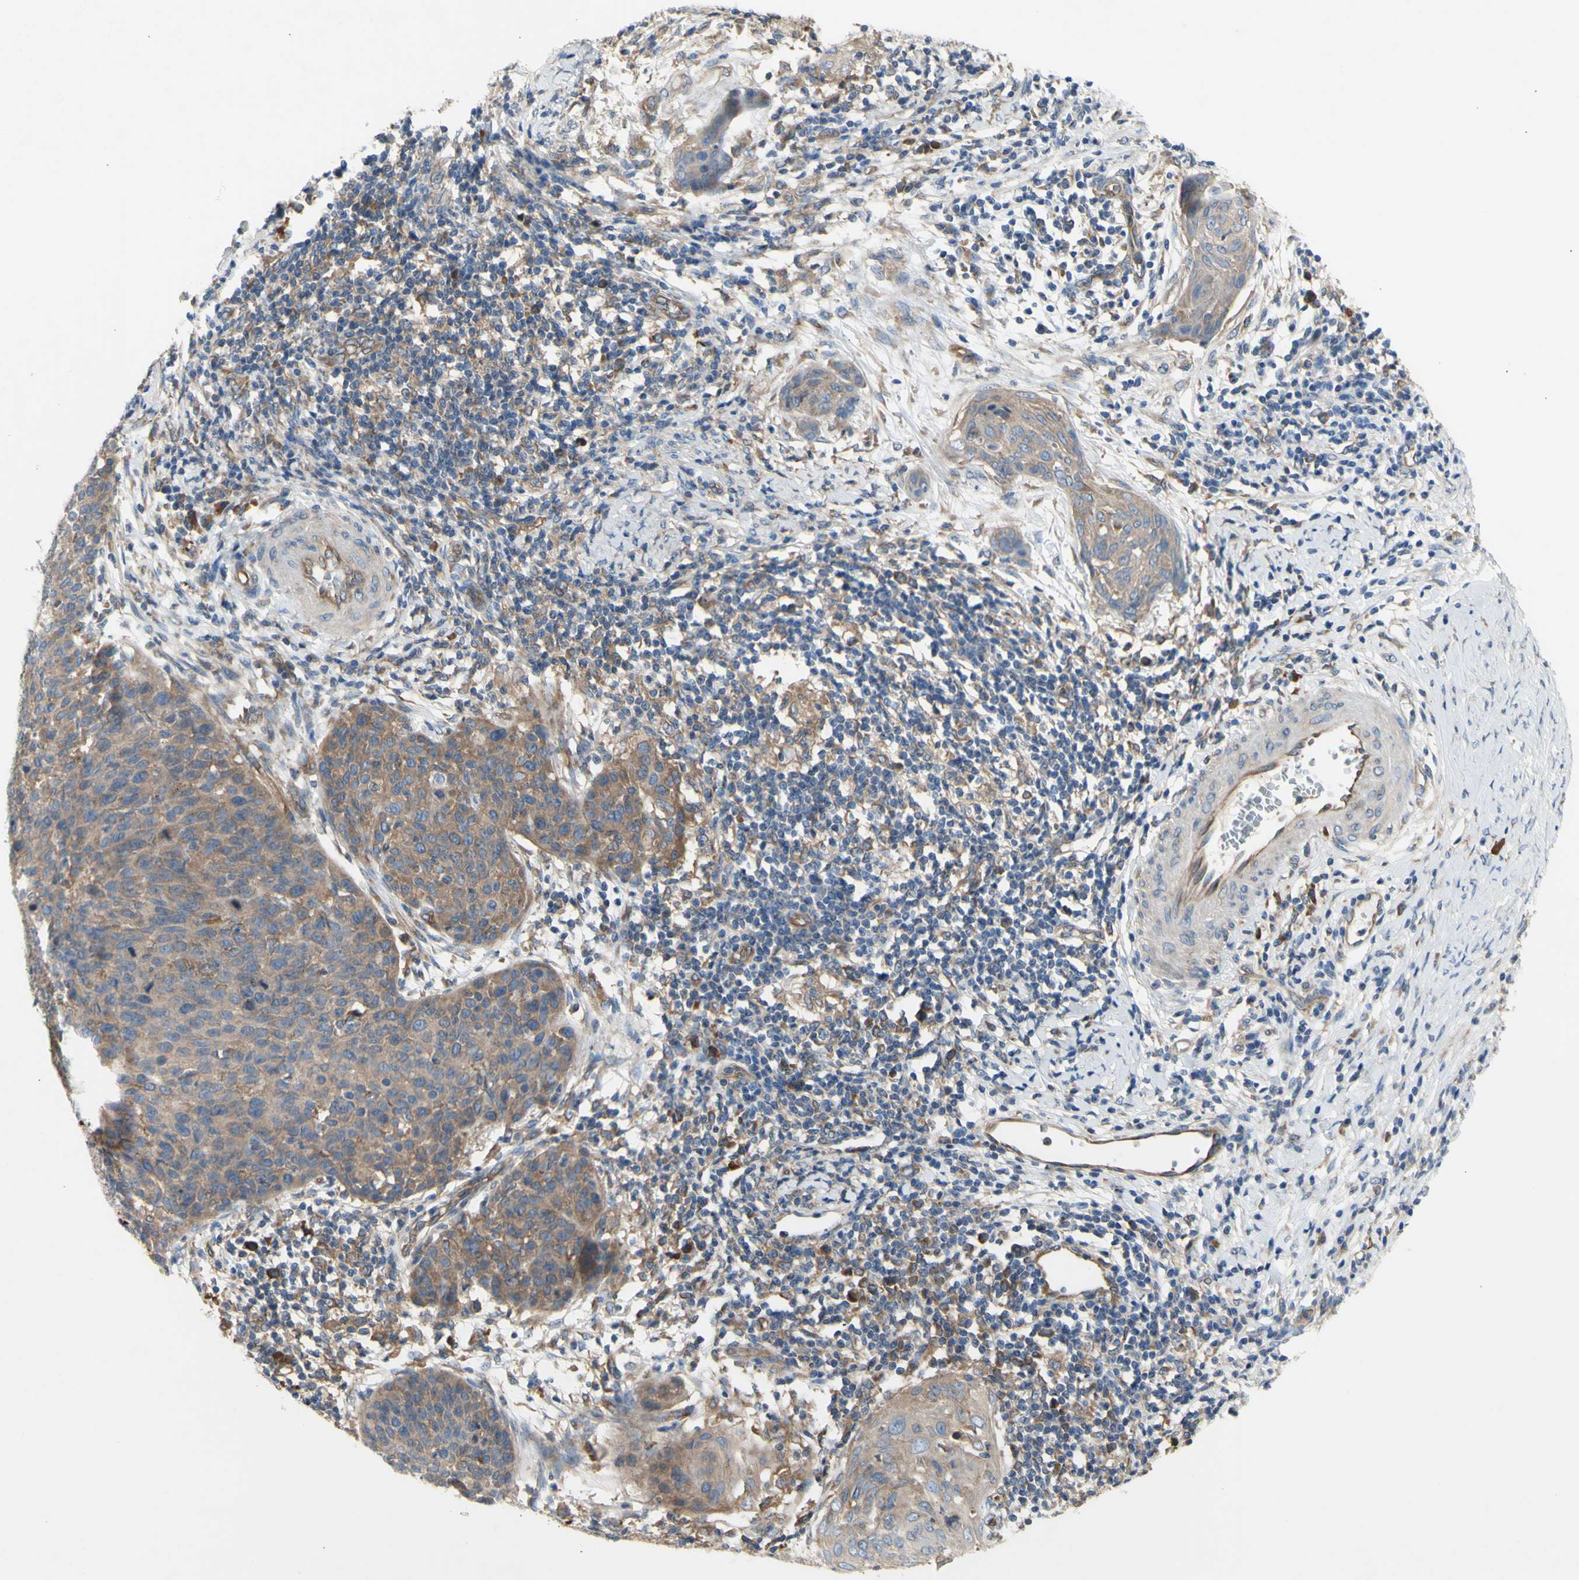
{"staining": {"intensity": "weak", "quantity": ">75%", "location": "cytoplasmic/membranous"}, "tissue": "cervical cancer", "cell_type": "Tumor cells", "image_type": "cancer", "snomed": [{"axis": "morphology", "description": "Squamous cell carcinoma, NOS"}, {"axis": "topography", "description": "Cervix"}], "caption": "Immunohistochemical staining of cervical squamous cell carcinoma demonstrates weak cytoplasmic/membranous protein staining in about >75% of tumor cells. Immunohistochemistry (ihc) stains the protein of interest in brown and the nuclei are stained blue.", "gene": "KLC1", "patient": {"sex": "female", "age": 38}}